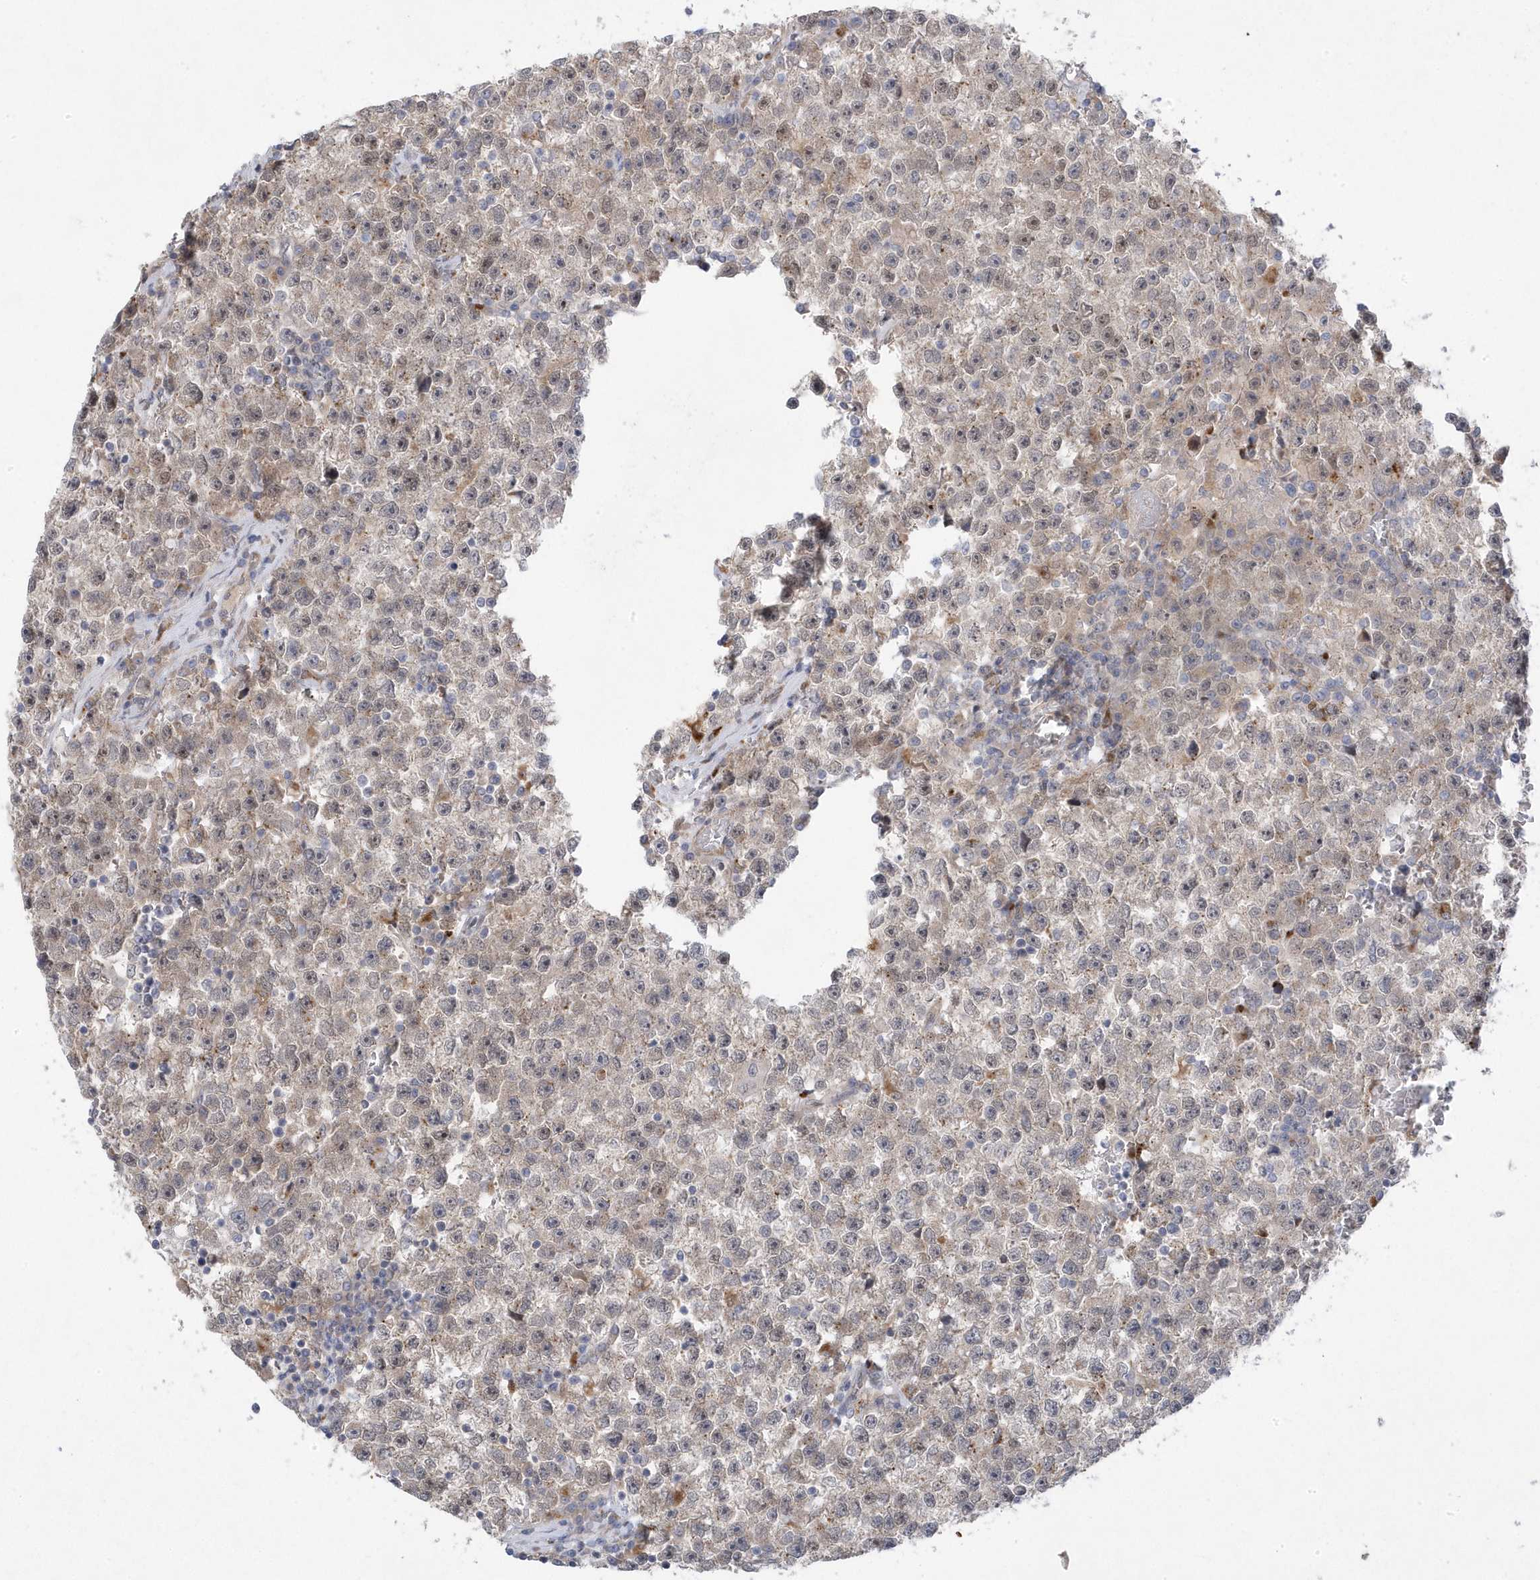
{"staining": {"intensity": "negative", "quantity": "none", "location": "none"}, "tissue": "testis cancer", "cell_type": "Tumor cells", "image_type": "cancer", "snomed": [{"axis": "morphology", "description": "Seminoma, NOS"}, {"axis": "topography", "description": "Testis"}], "caption": "Micrograph shows no protein positivity in tumor cells of seminoma (testis) tissue.", "gene": "ANAPC1", "patient": {"sex": "male", "age": 22}}